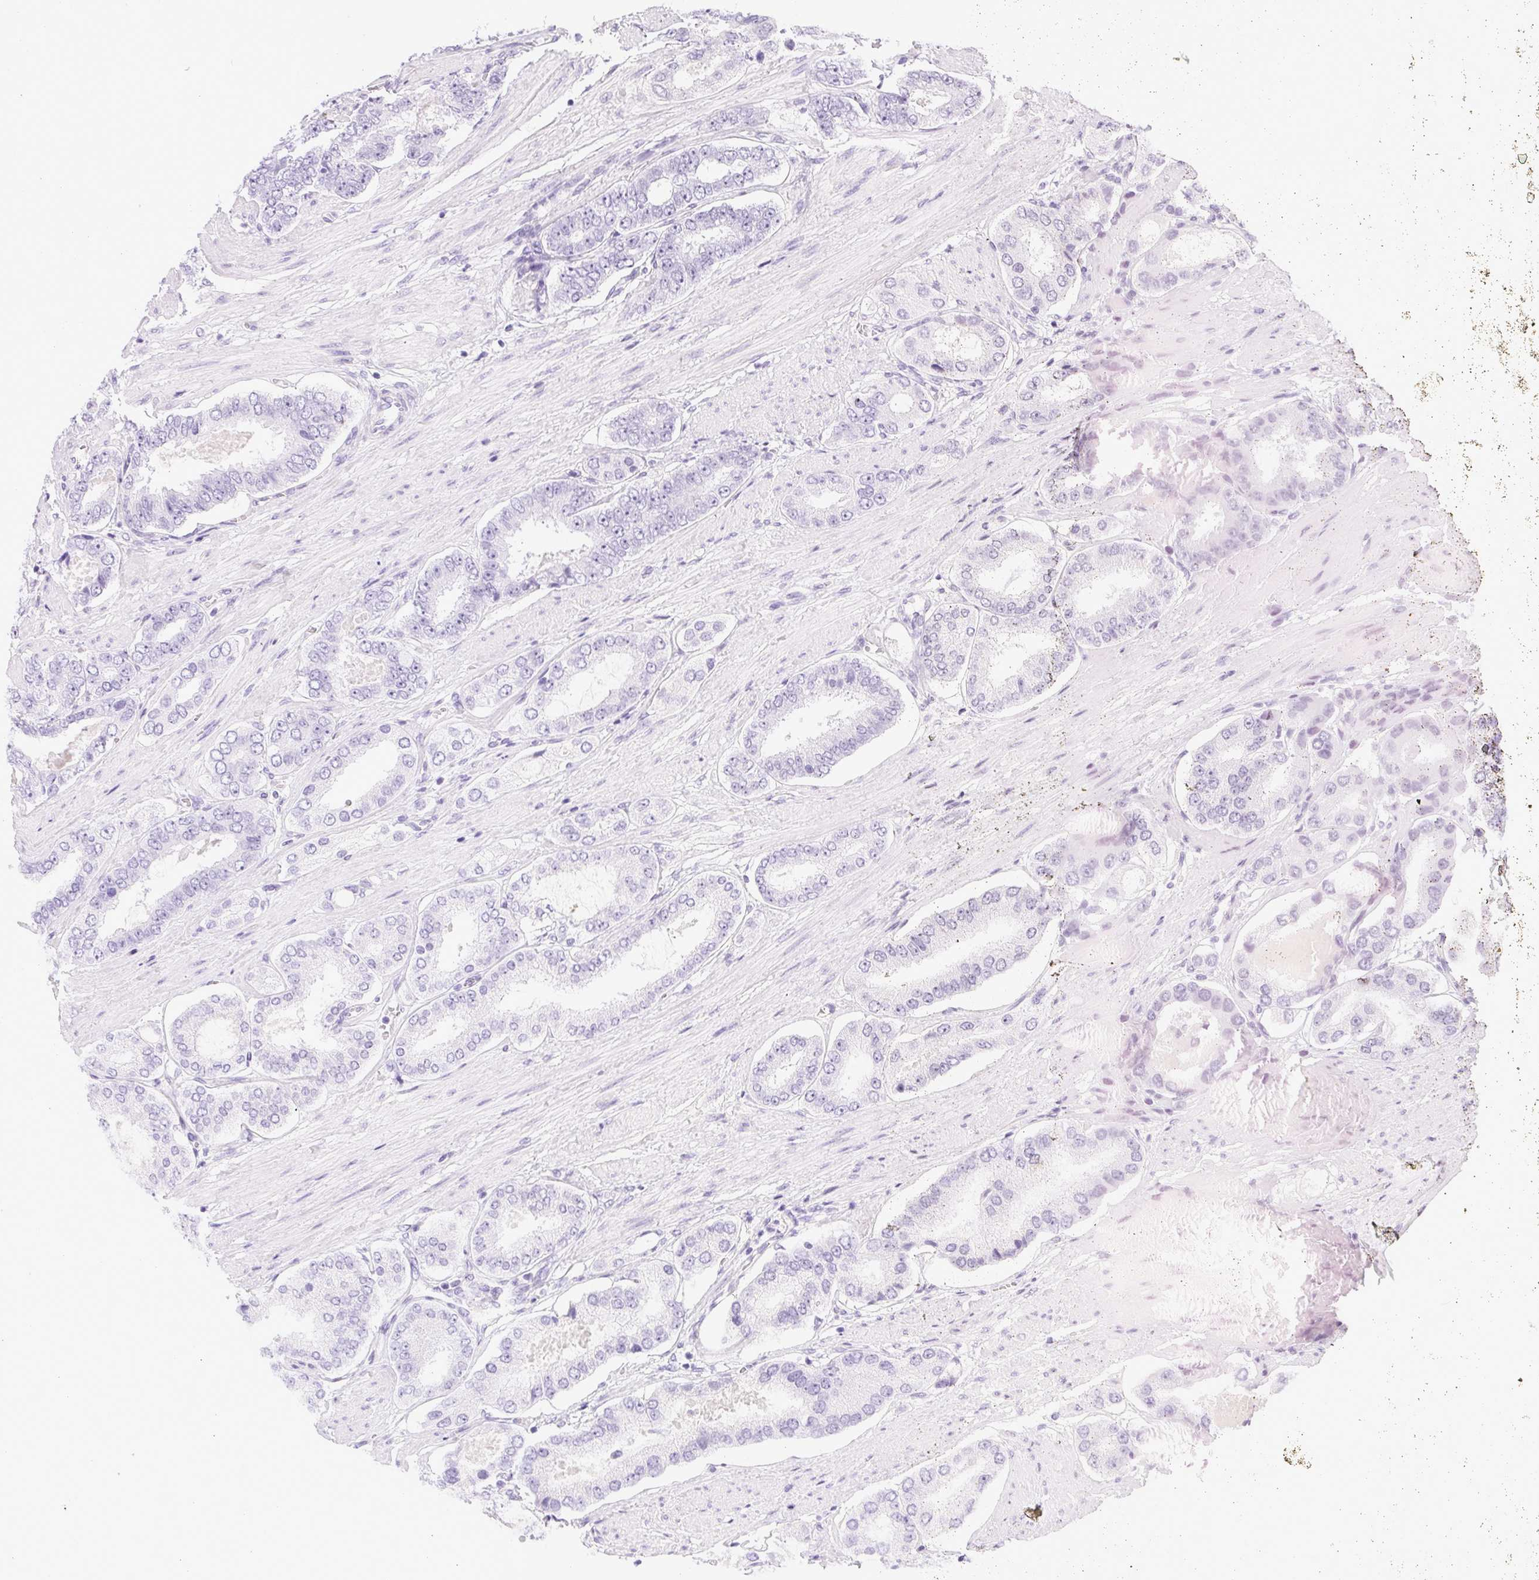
{"staining": {"intensity": "negative", "quantity": "none", "location": "none"}, "tissue": "prostate cancer", "cell_type": "Tumor cells", "image_type": "cancer", "snomed": [{"axis": "morphology", "description": "Adenocarcinoma, High grade"}, {"axis": "topography", "description": "Prostate"}], "caption": "Immunohistochemistry (IHC) of human prostate cancer (adenocarcinoma (high-grade)) reveals no positivity in tumor cells.", "gene": "SPACA5B", "patient": {"sex": "male", "age": 63}}